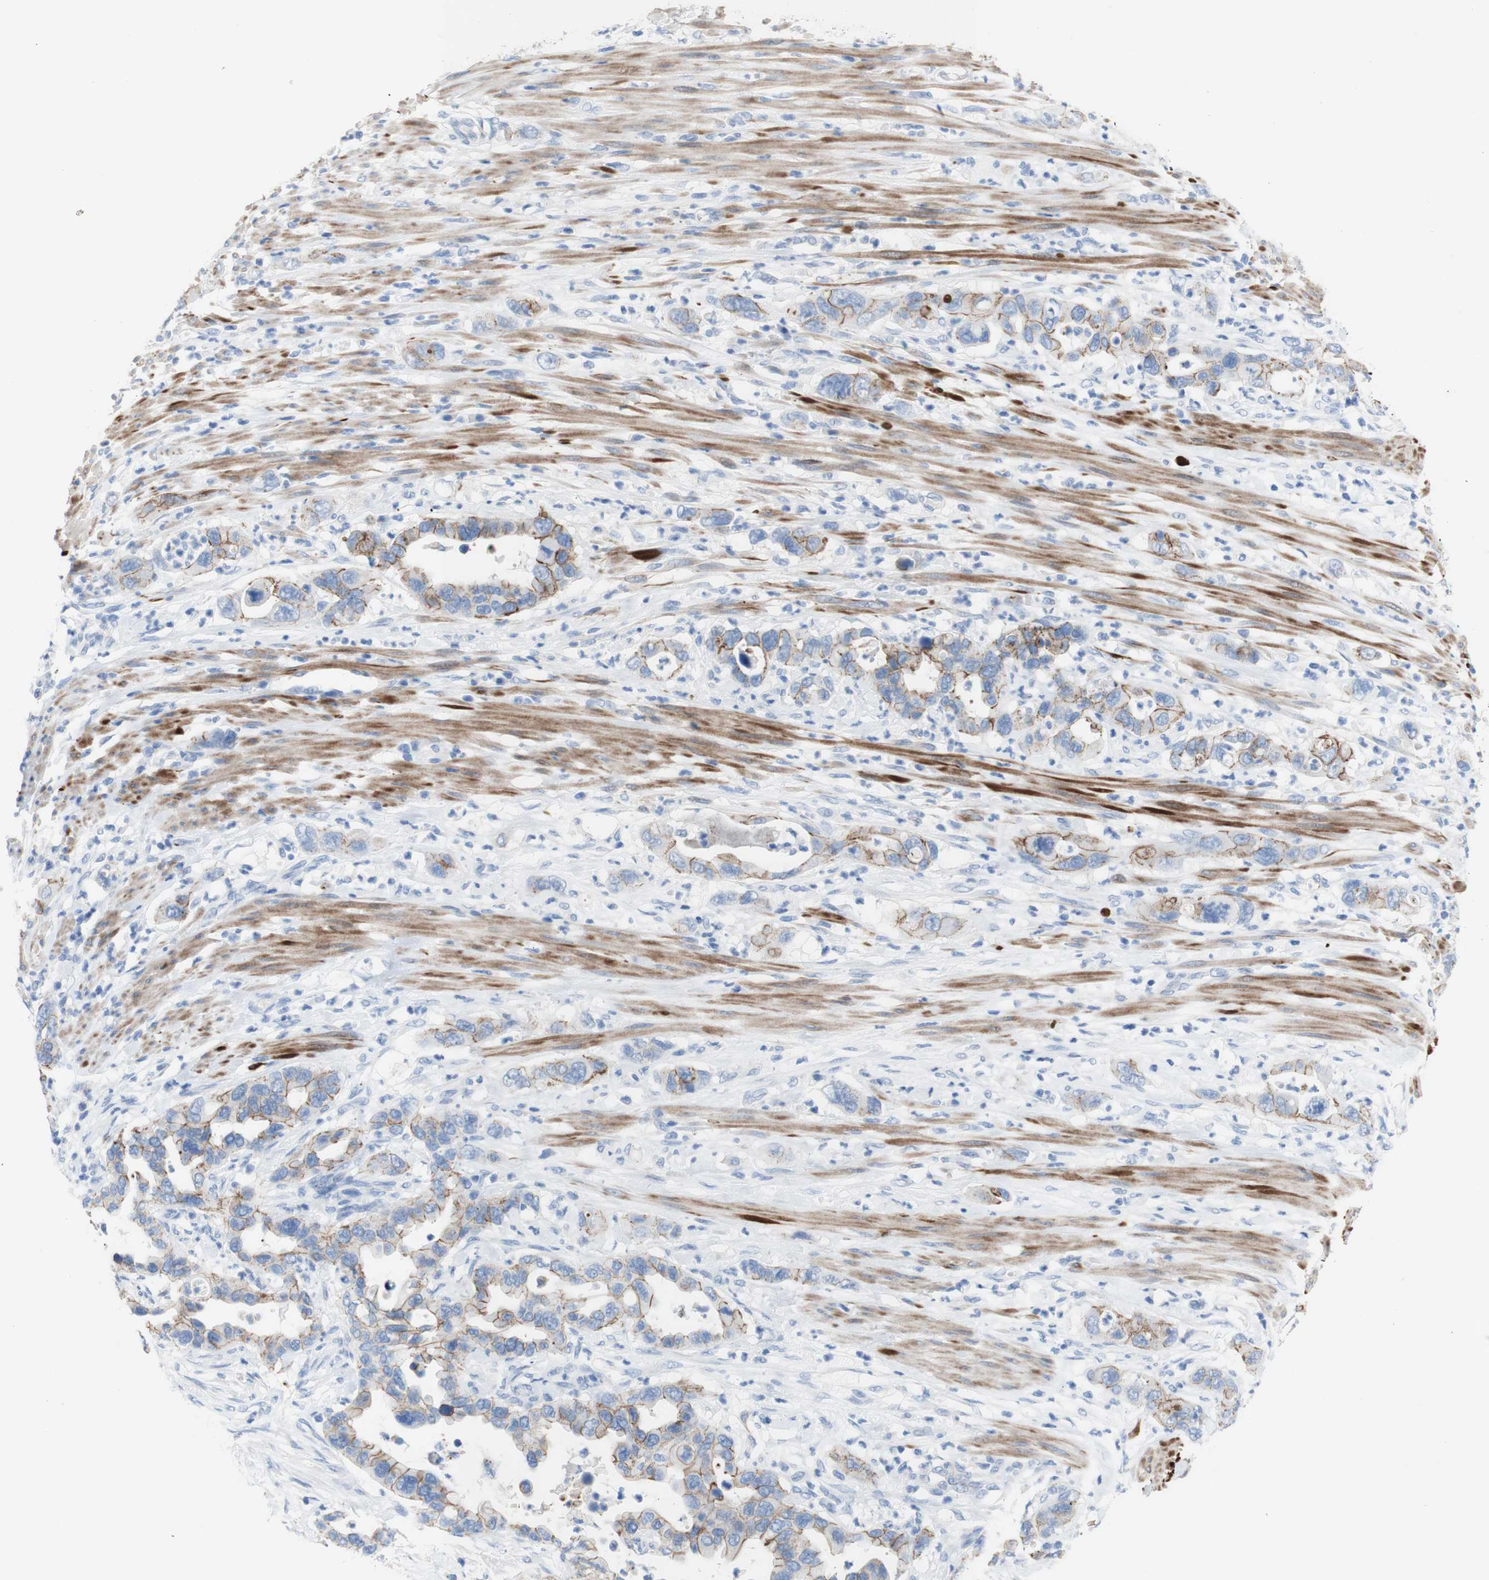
{"staining": {"intensity": "moderate", "quantity": "25%-75%", "location": "cytoplasmic/membranous"}, "tissue": "pancreatic cancer", "cell_type": "Tumor cells", "image_type": "cancer", "snomed": [{"axis": "morphology", "description": "Adenocarcinoma, NOS"}, {"axis": "topography", "description": "Pancreas"}], "caption": "Protein analysis of pancreatic cancer (adenocarcinoma) tissue demonstrates moderate cytoplasmic/membranous expression in approximately 25%-75% of tumor cells. The staining was performed using DAB, with brown indicating positive protein expression. Nuclei are stained blue with hematoxylin.", "gene": "DSC2", "patient": {"sex": "female", "age": 71}}